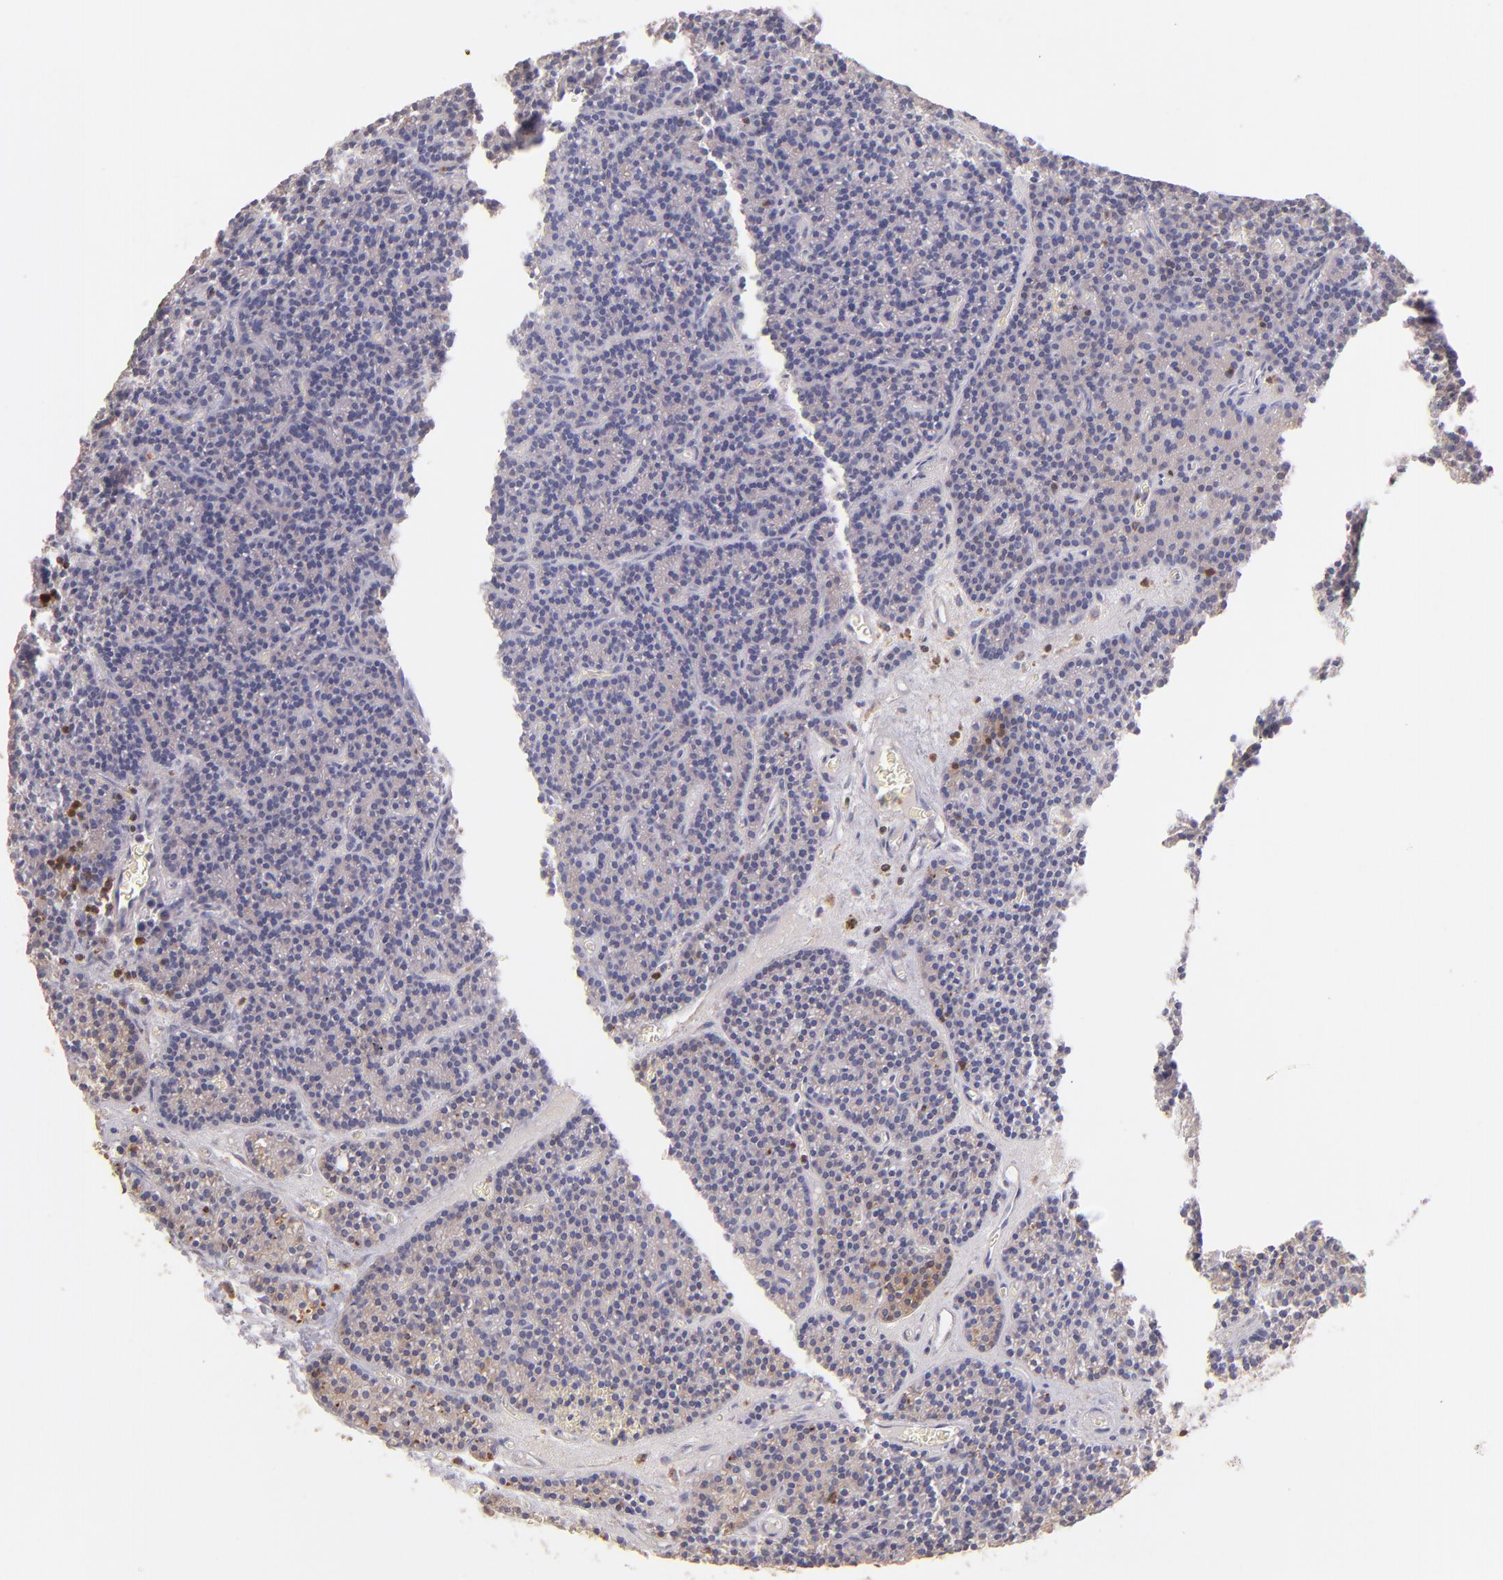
{"staining": {"intensity": "weak", "quantity": "25%-75%", "location": "cytoplasmic/membranous"}, "tissue": "parathyroid gland", "cell_type": "Glandular cells", "image_type": "normal", "snomed": [{"axis": "morphology", "description": "Normal tissue, NOS"}, {"axis": "topography", "description": "Parathyroid gland"}], "caption": "Immunohistochemistry (DAB (3,3'-diaminobenzidine)) staining of normal human parathyroid gland demonstrates weak cytoplasmic/membranous protein expression in about 25%-75% of glandular cells.", "gene": "ZAP70", "patient": {"sex": "male", "age": 57}}